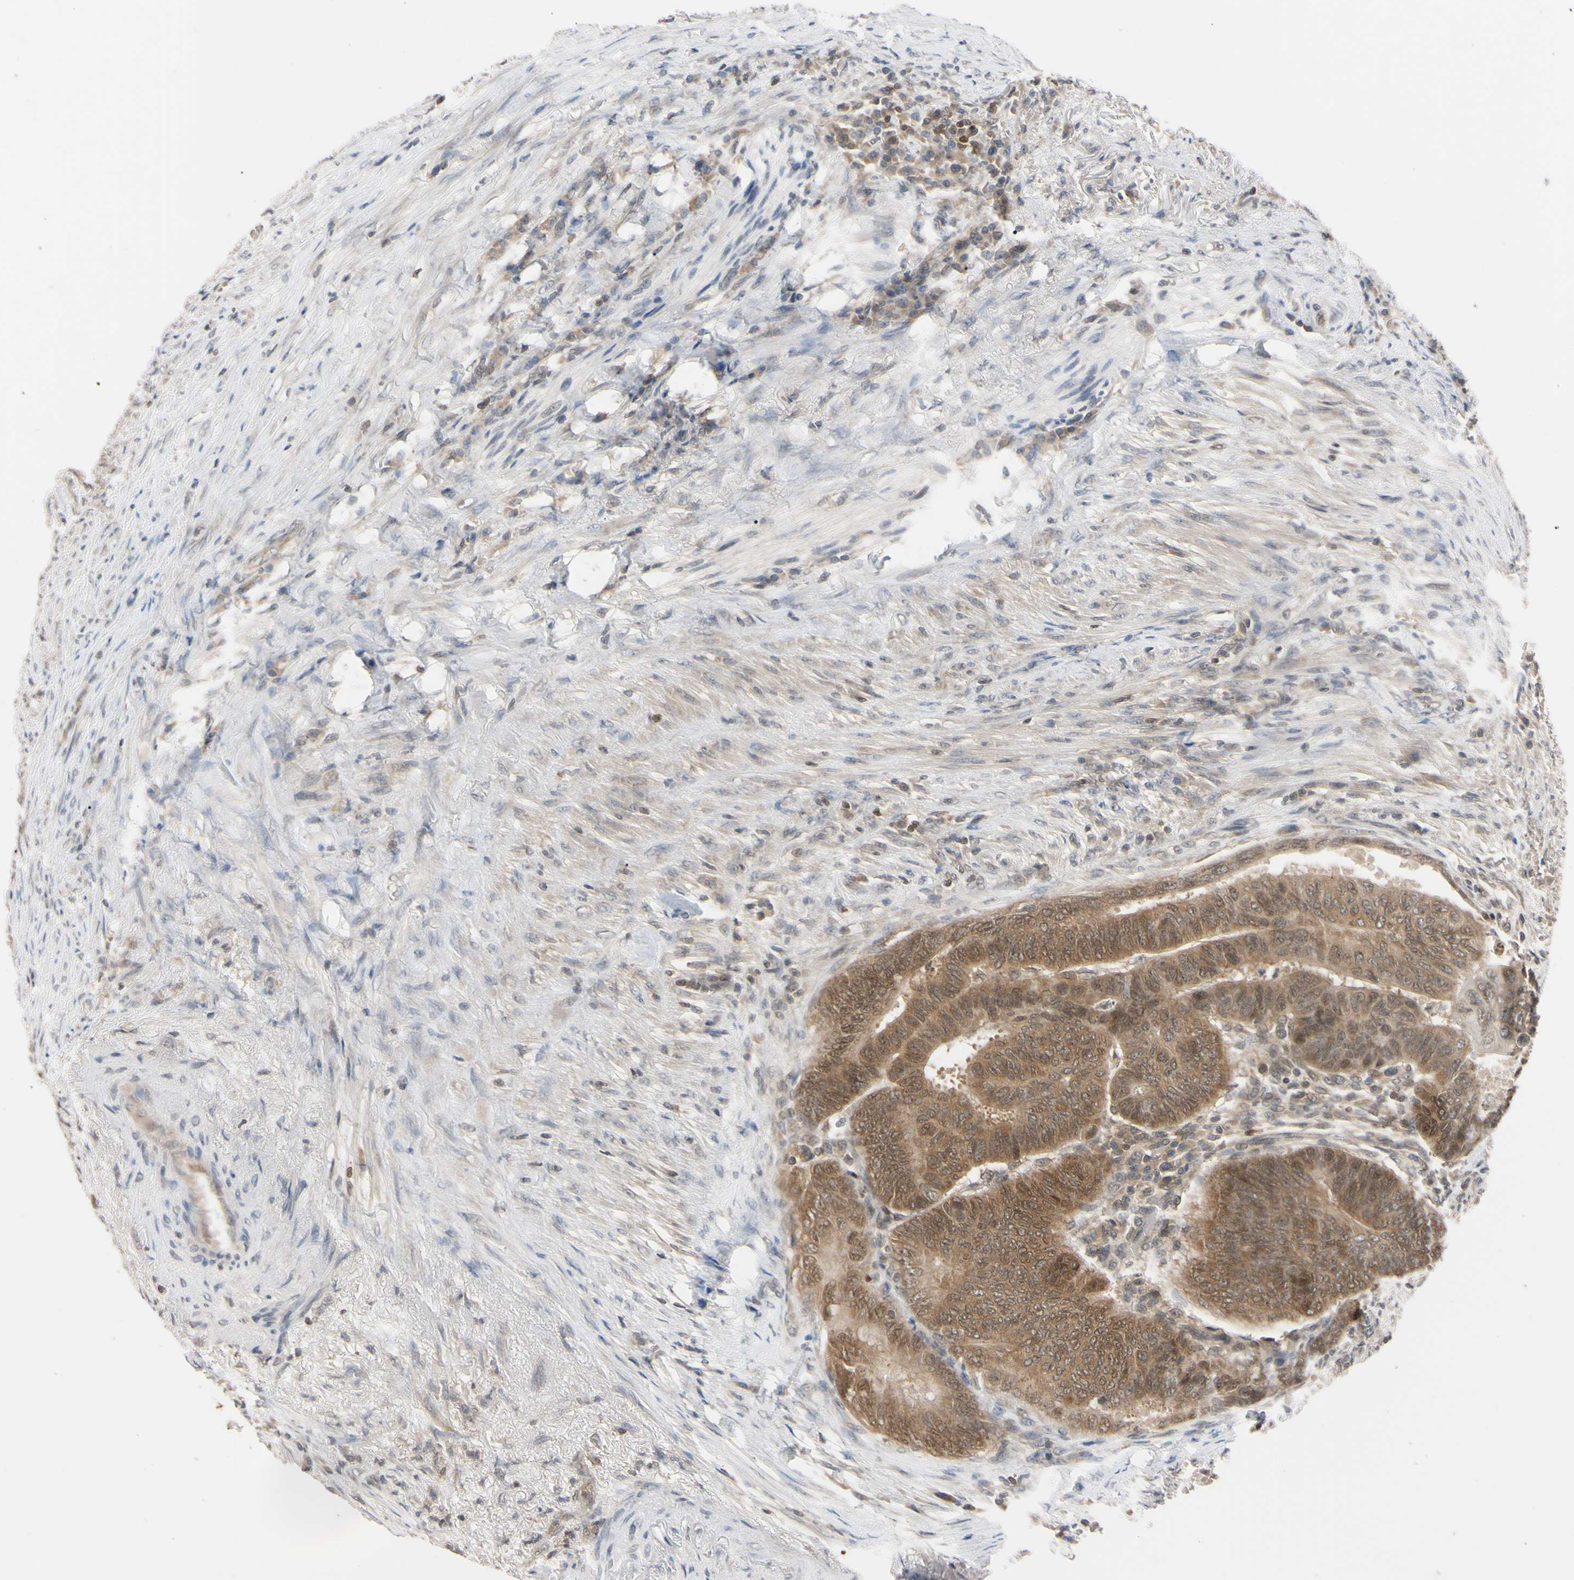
{"staining": {"intensity": "moderate", "quantity": ">75%", "location": "cytoplasmic/membranous,nuclear"}, "tissue": "colorectal cancer", "cell_type": "Tumor cells", "image_type": "cancer", "snomed": [{"axis": "morphology", "description": "Normal tissue, NOS"}, {"axis": "morphology", "description": "Adenocarcinoma, NOS"}, {"axis": "topography", "description": "Rectum"}, {"axis": "topography", "description": "Peripheral nerve tissue"}], "caption": "Colorectal cancer tissue shows moderate cytoplasmic/membranous and nuclear expression in approximately >75% of tumor cells, visualized by immunohistochemistry.", "gene": "UBE2I", "patient": {"sex": "male", "age": 92}}